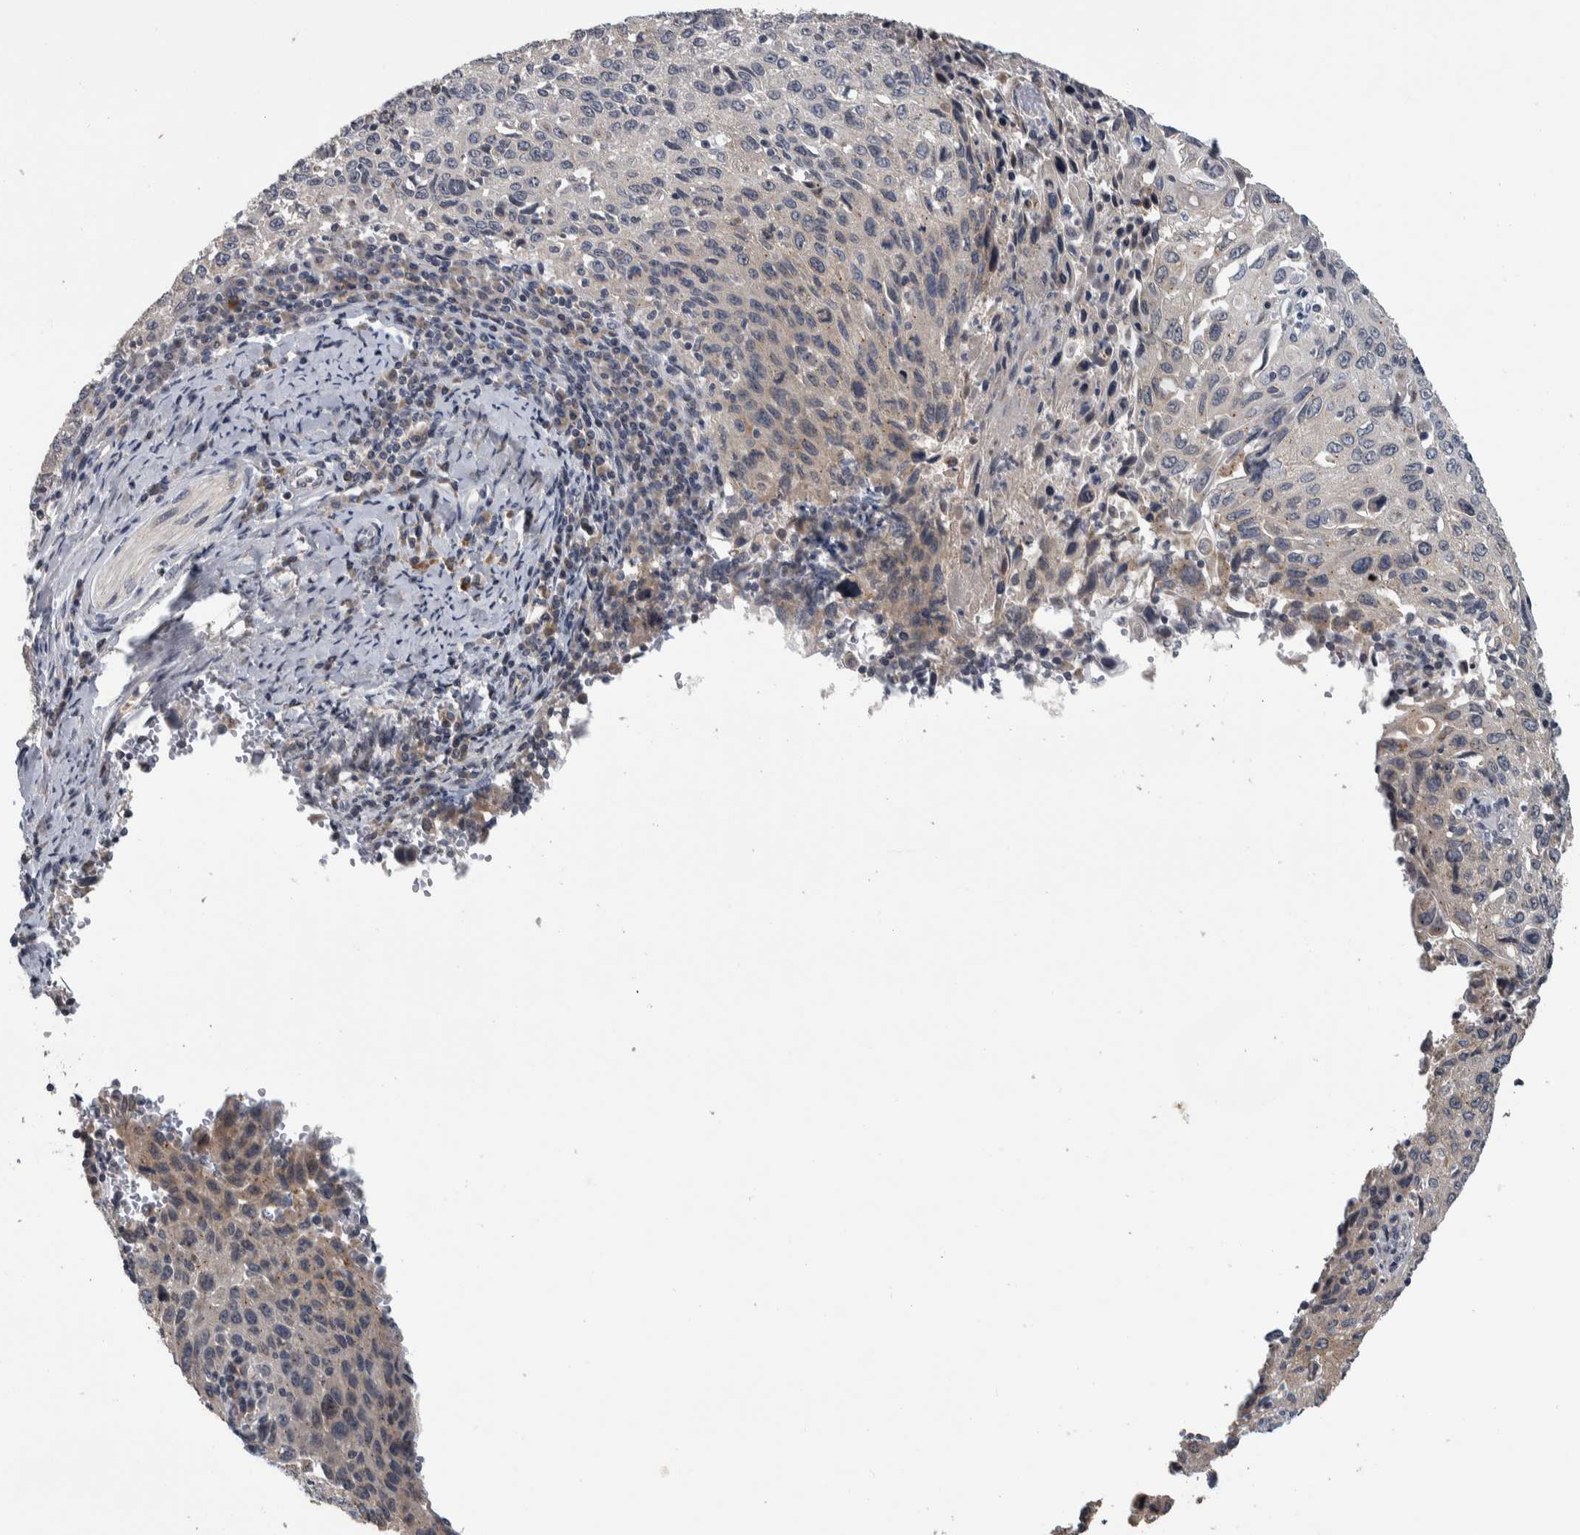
{"staining": {"intensity": "weak", "quantity": "<25%", "location": "cytoplasmic/membranous"}, "tissue": "cervical cancer", "cell_type": "Tumor cells", "image_type": "cancer", "snomed": [{"axis": "morphology", "description": "Squamous cell carcinoma, NOS"}, {"axis": "topography", "description": "Cervix"}], "caption": "Tumor cells show no significant expression in squamous cell carcinoma (cervical). (DAB IHC with hematoxylin counter stain).", "gene": "FAM83G", "patient": {"sex": "female", "age": 53}}